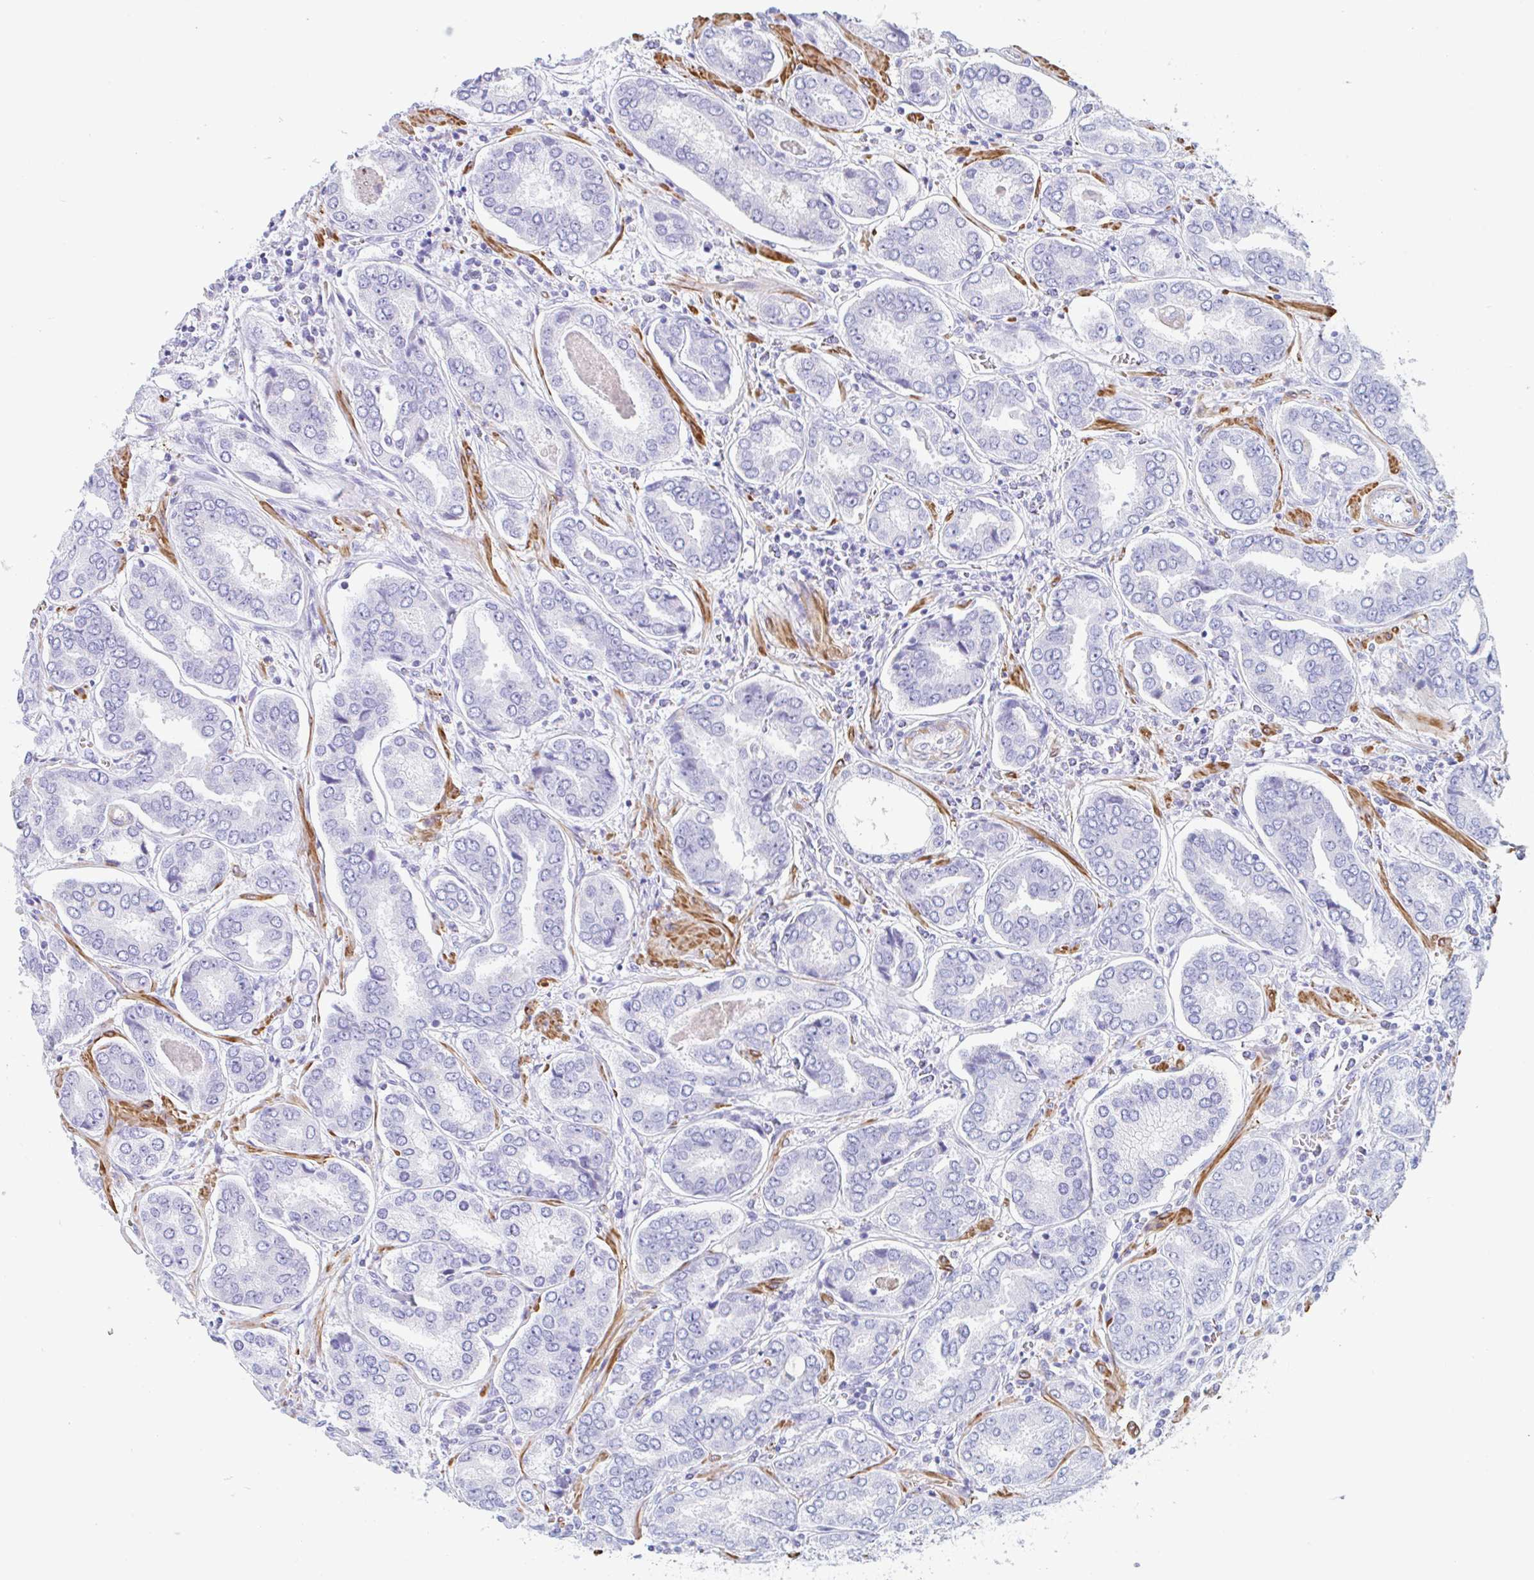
{"staining": {"intensity": "negative", "quantity": "none", "location": "none"}, "tissue": "prostate cancer", "cell_type": "Tumor cells", "image_type": "cancer", "snomed": [{"axis": "morphology", "description": "Adenocarcinoma, High grade"}, {"axis": "topography", "description": "Prostate"}], "caption": "There is no significant expression in tumor cells of adenocarcinoma (high-grade) (prostate).", "gene": "TAS2R41", "patient": {"sex": "male", "age": 72}}